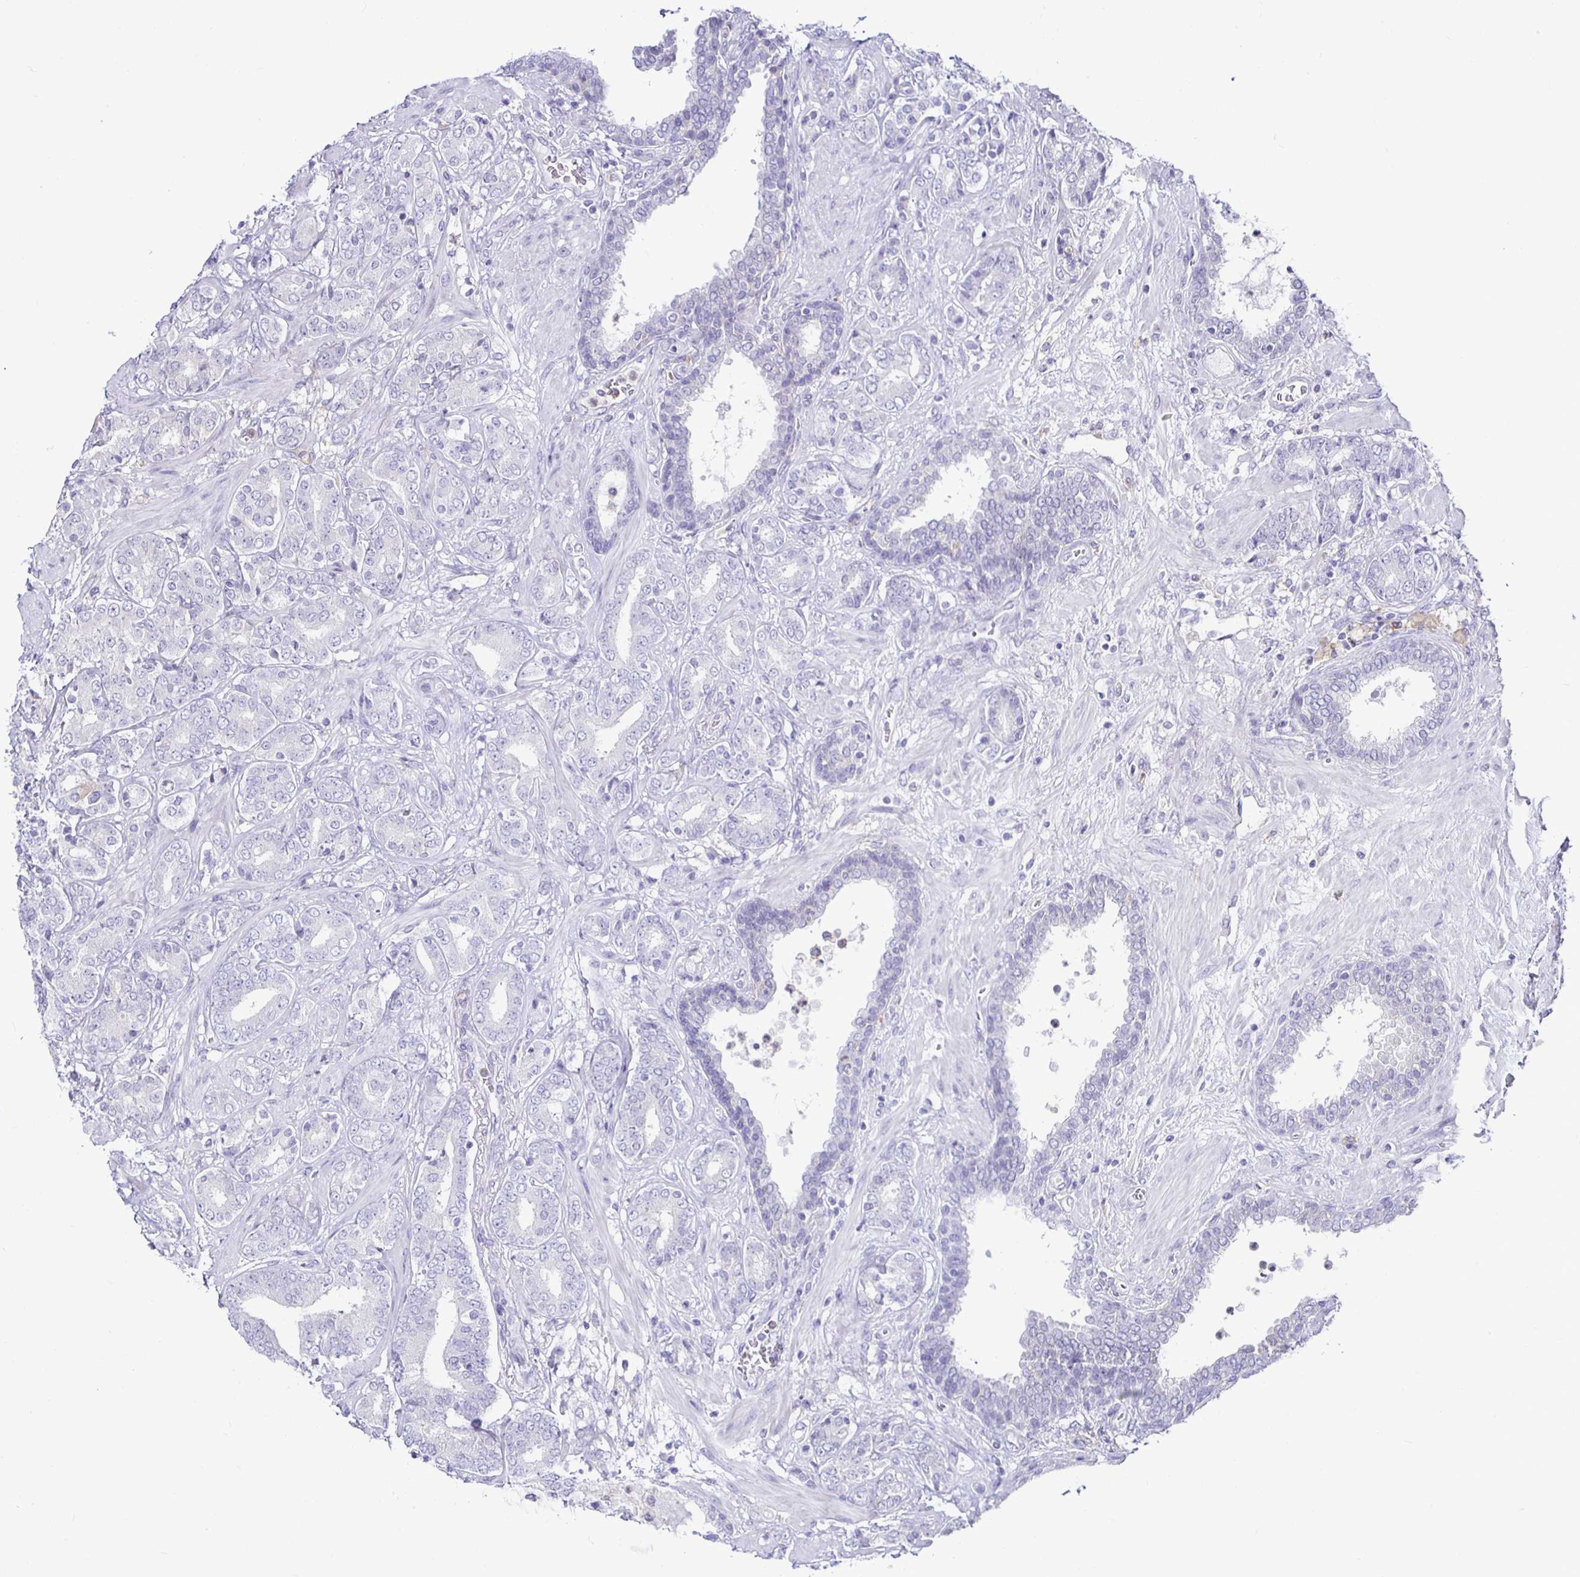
{"staining": {"intensity": "negative", "quantity": "none", "location": "none"}, "tissue": "prostate cancer", "cell_type": "Tumor cells", "image_type": "cancer", "snomed": [{"axis": "morphology", "description": "Adenocarcinoma, High grade"}, {"axis": "topography", "description": "Prostate"}], "caption": "This histopathology image is of adenocarcinoma (high-grade) (prostate) stained with IHC to label a protein in brown with the nuclei are counter-stained blue. There is no expression in tumor cells.", "gene": "SIRPA", "patient": {"sex": "male", "age": 62}}